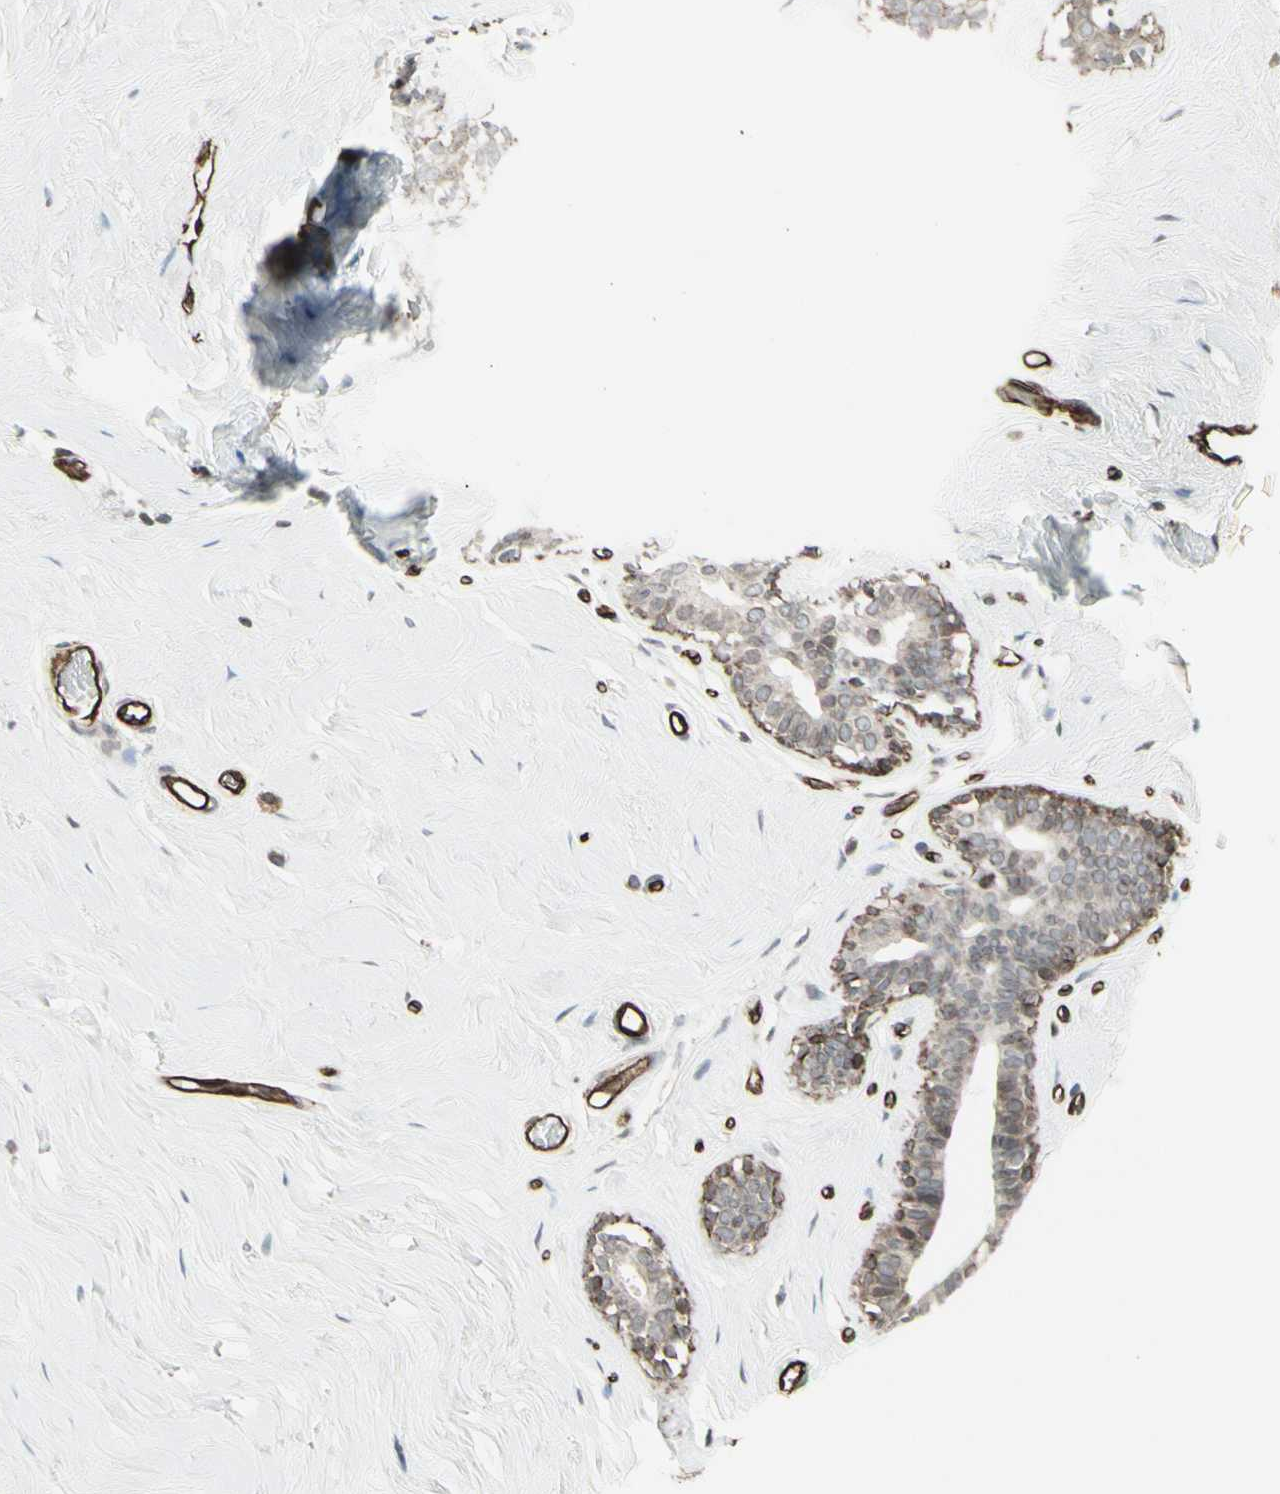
{"staining": {"intensity": "negative", "quantity": "none", "location": "none"}, "tissue": "breast", "cell_type": "Adipocytes", "image_type": "normal", "snomed": [{"axis": "morphology", "description": "Normal tissue, NOS"}, {"axis": "topography", "description": "Breast"}], "caption": "An image of breast stained for a protein shows no brown staining in adipocytes.", "gene": "DTX3L", "patient": {"sex": "female", "age": 75}}